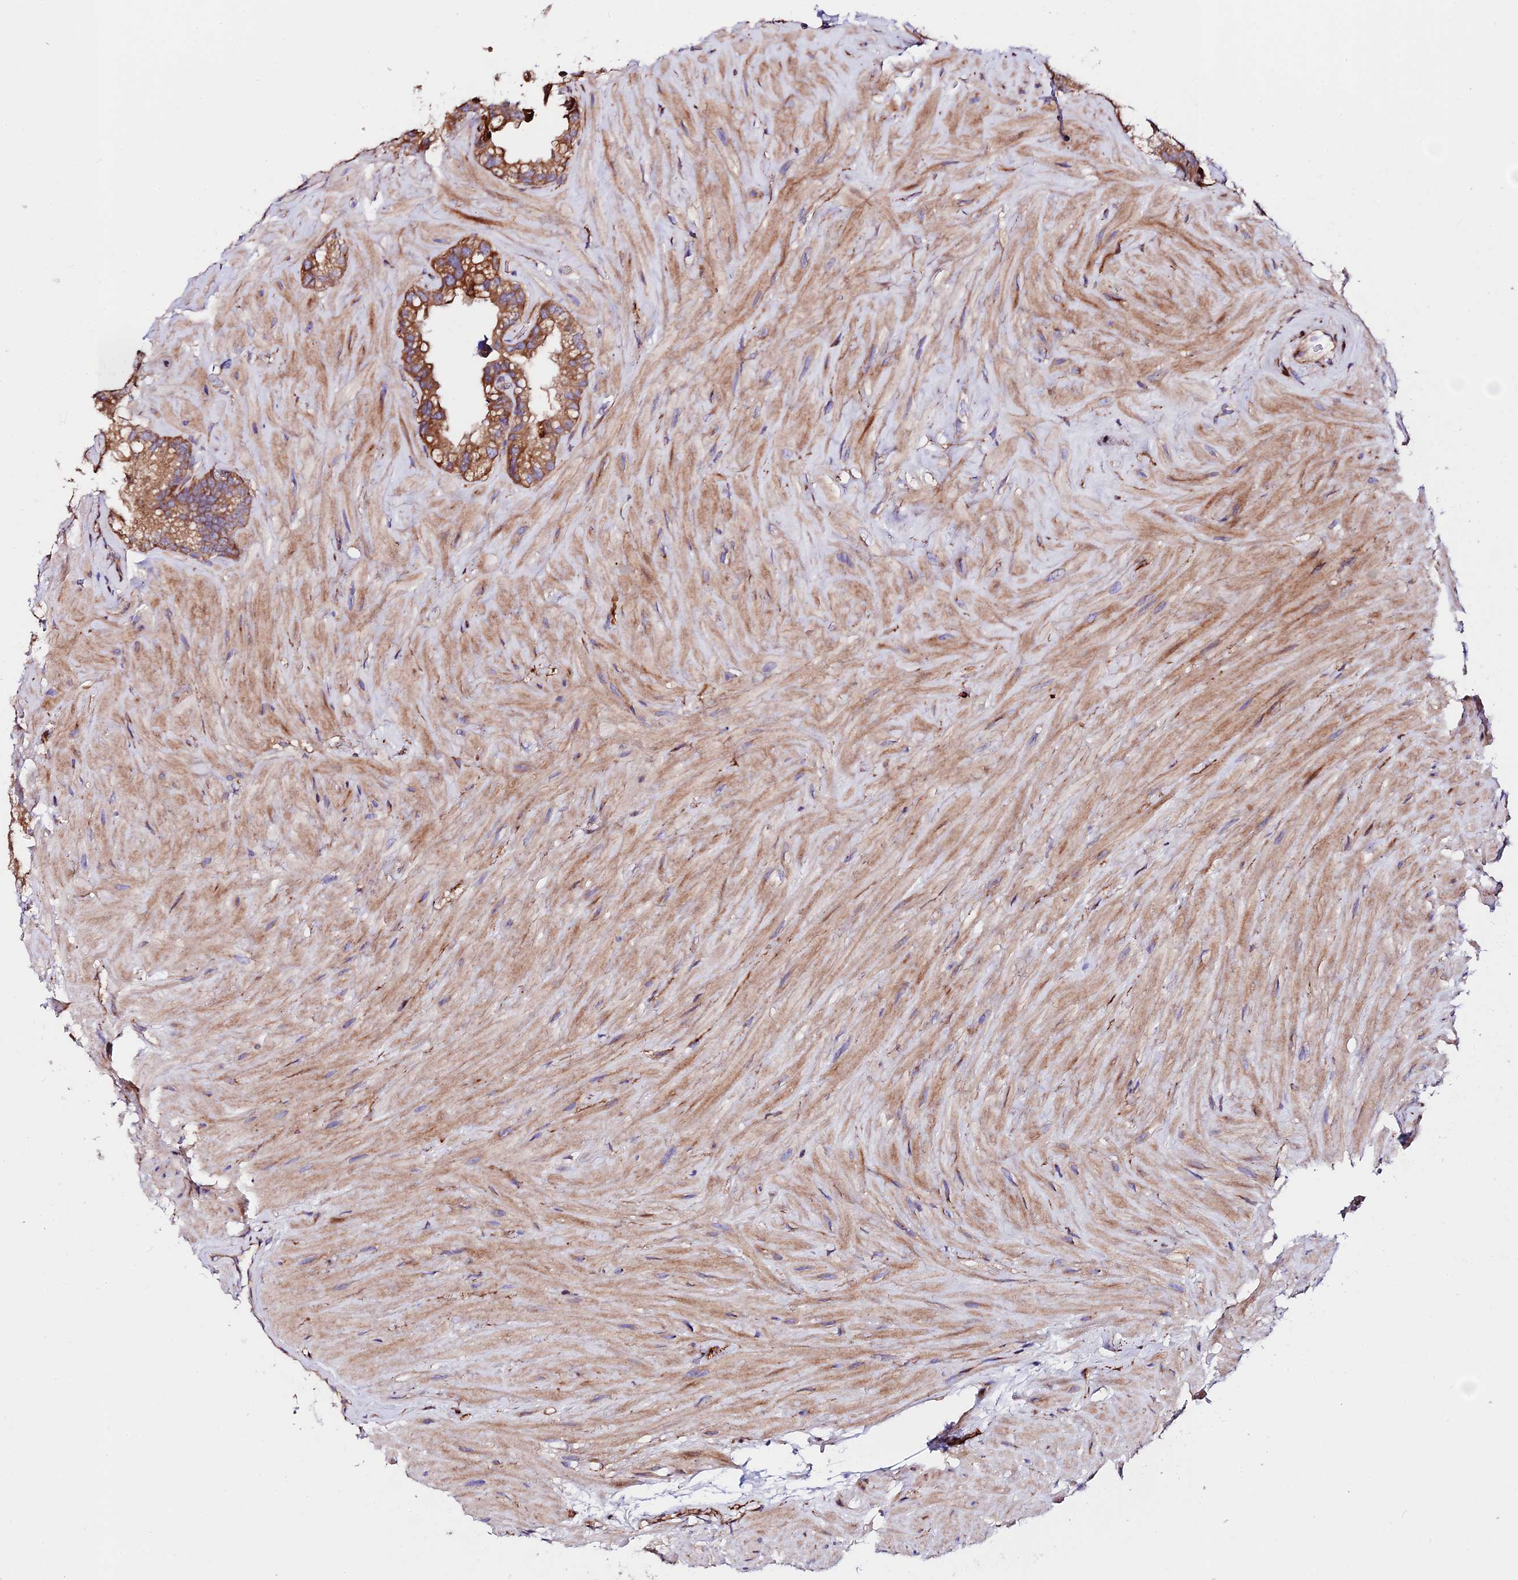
{"staining": {"intensity": "moderate", "quantity": ">75%", "location": "cytoplasmic/membranous"}, "tissue": "seminal vesicle", "cell_type": "Glandular cells", "image_type": "normal", "snomed": [{"axis": "morphology", "description": "Normal tissue, NOS"}, {"axis": "topography", "description": "Prostate"}, {"axis": "topography", "description": "Seminal veicle"}], "caption": "High-magnification brightfield microscopy of normal seminal vesicle stained with DAB (3,3'-diaminobenzidine) (brown) and counterstained with hematoxylin (blue). glandular cells exhibit moderate cytoplasmic/membranous staining is appreciated in about>75% of cells. Immunohistochemistry (ihc) stains the protein in brown and the nuclei are stained blue.", "gene": "VPS13C", "patient": {"sex": "male", "age": 68}}